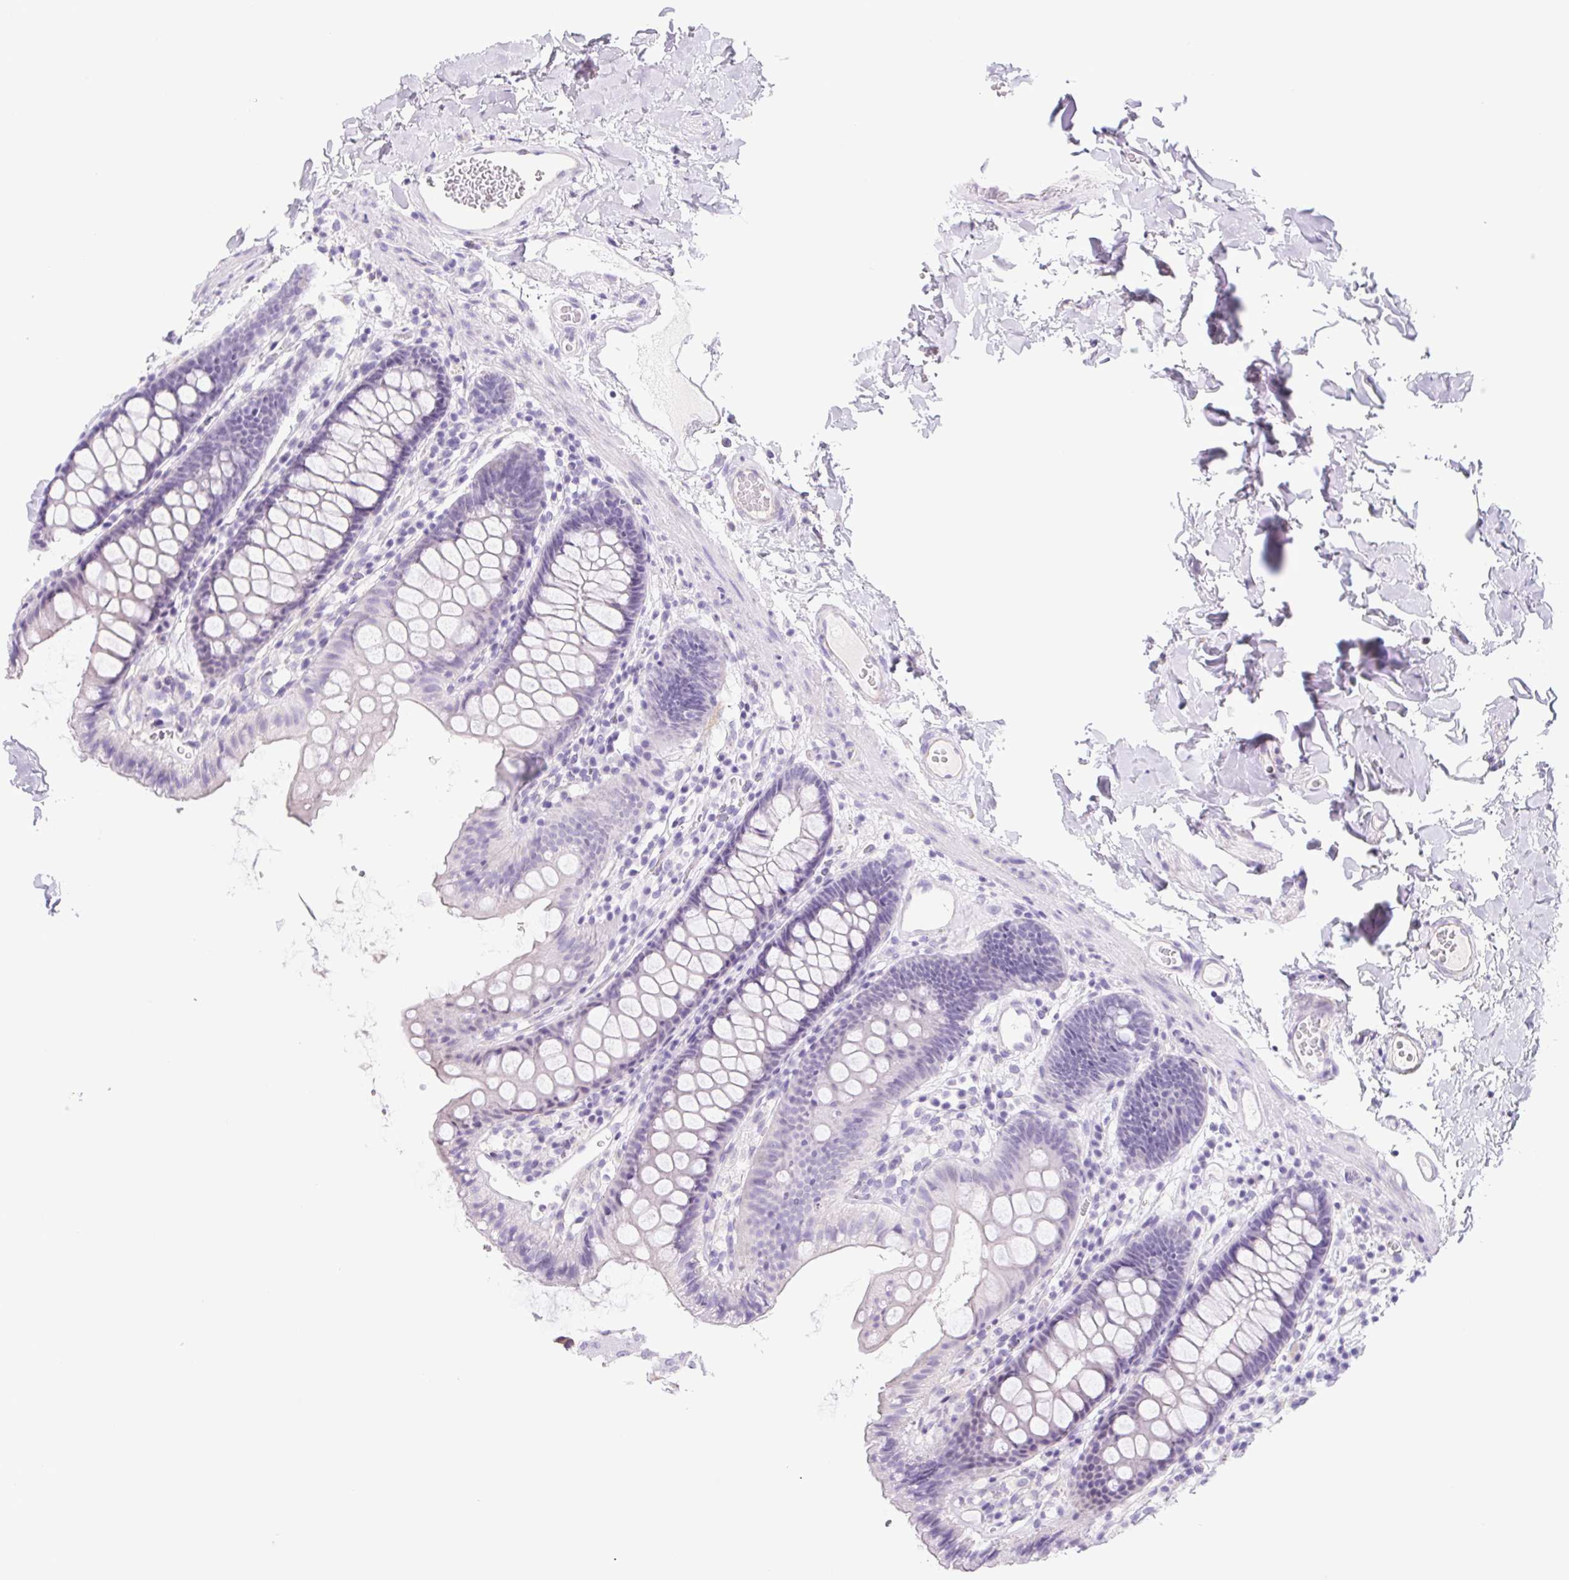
{"staining": {"intensity": "negative", "quantity": "none", "location": "none"}, "tissue": "colon", "cell_type": "Endothelial cells", "image_type": "normal", "snomed": [{"axis": "morphology", "description": "Normal tissue, NOS"}, {"axis": "topography", "description": "Colon"}], "caption": "This micrograph is of benign colon stained with IHC to label a protein in brown with the nuclei are counter-stained blue. There is no staining in endothelial cells.", "gene": "CYP21A2", "patient": {"sex": "male", "age": 84}}